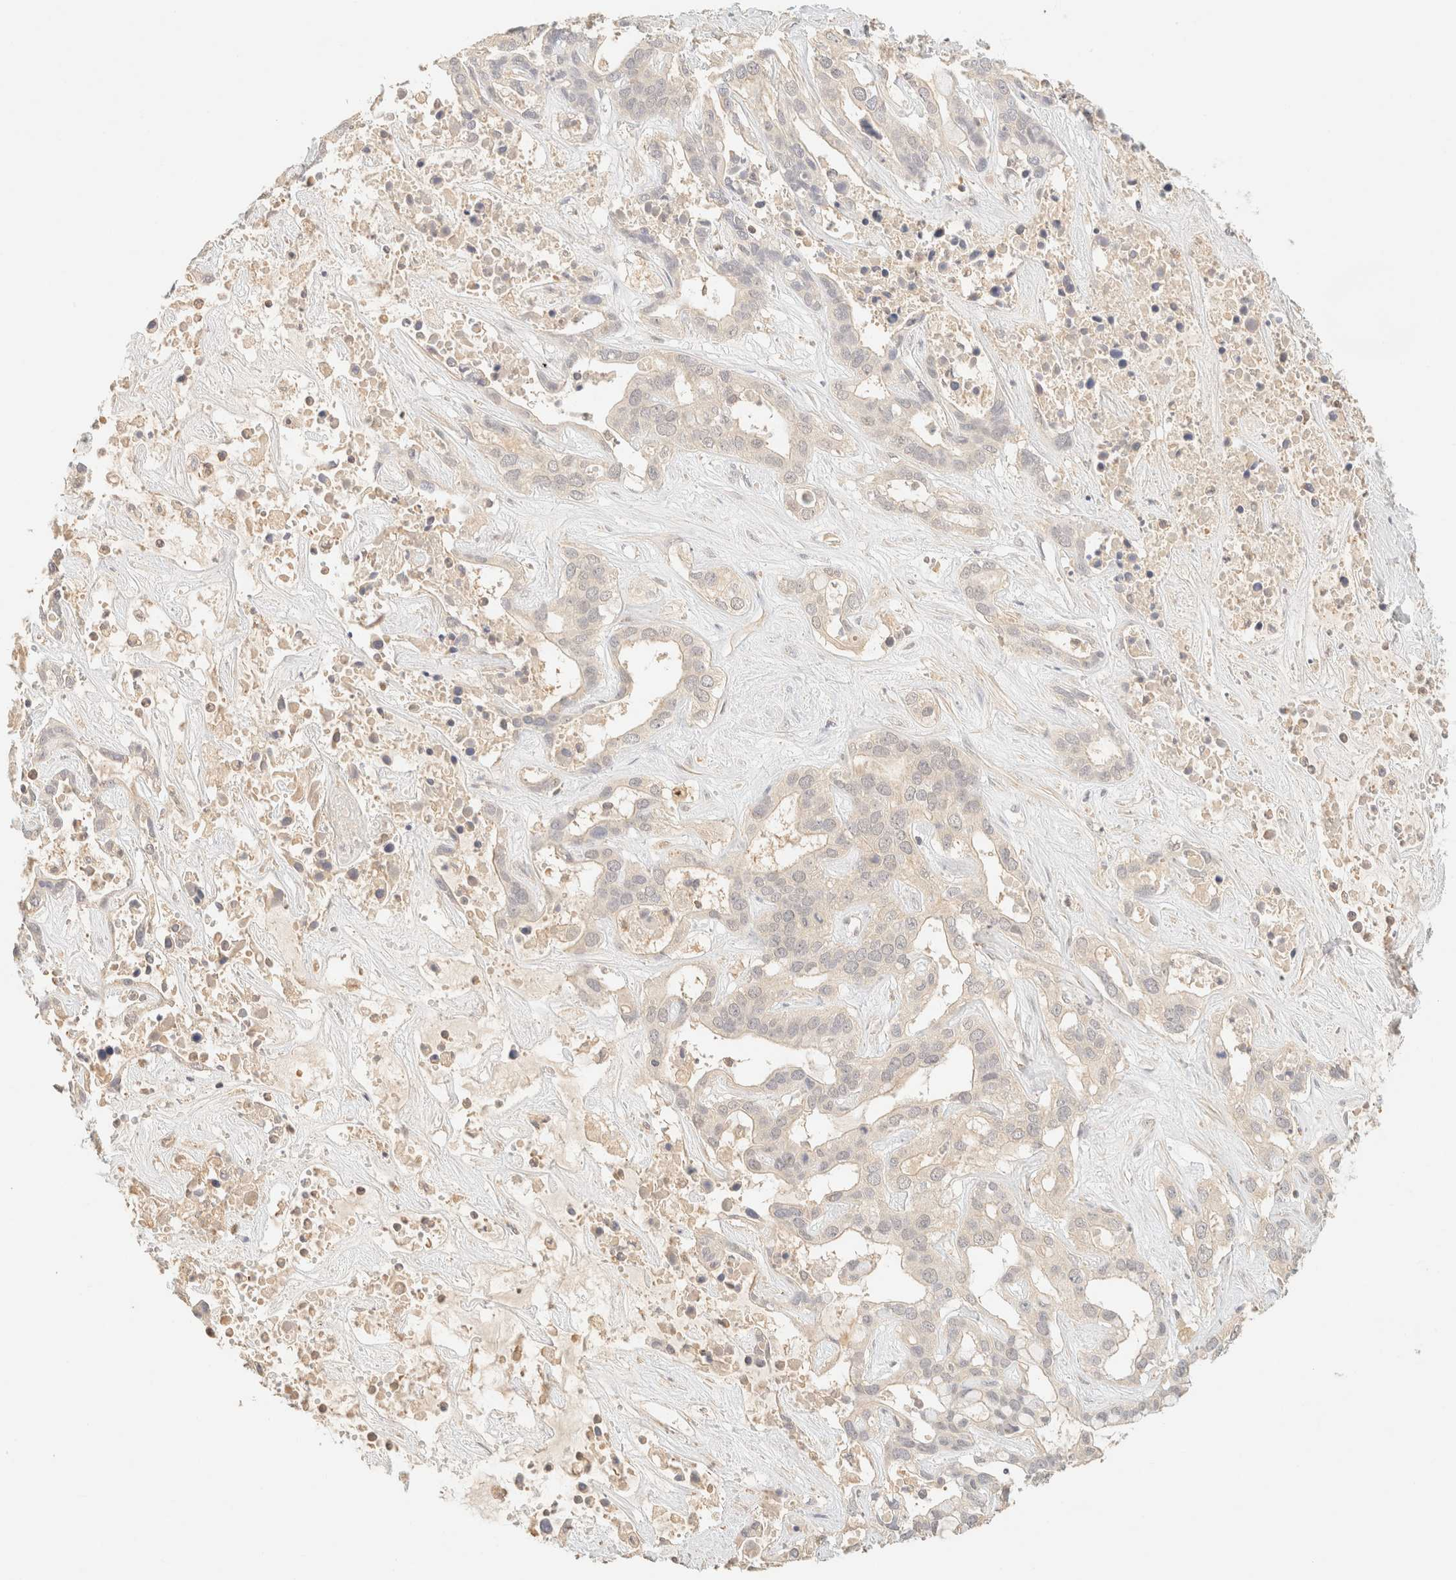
{"staining": {"intensity": "negative", "quantity": "none", "location": "none"}, "tissue": "liver cancer", "cell_type": "Tumor cells", "image_type": "cancer", "snomed": [{"axis": "morphology", "description": "Cholangiocarcinoma"}, {"axis": "topography", "description": "Liver"}], "caption": "The histopathology image shows no staining of tumor cells in liver cancer. Brightfield microscopy of immunohistochemistry stained with DAB (brown) and hematoxylin (blue), captured at high magnification.", "gene": "TIMD4", "patient": {"sex": "female", "age": 65}}